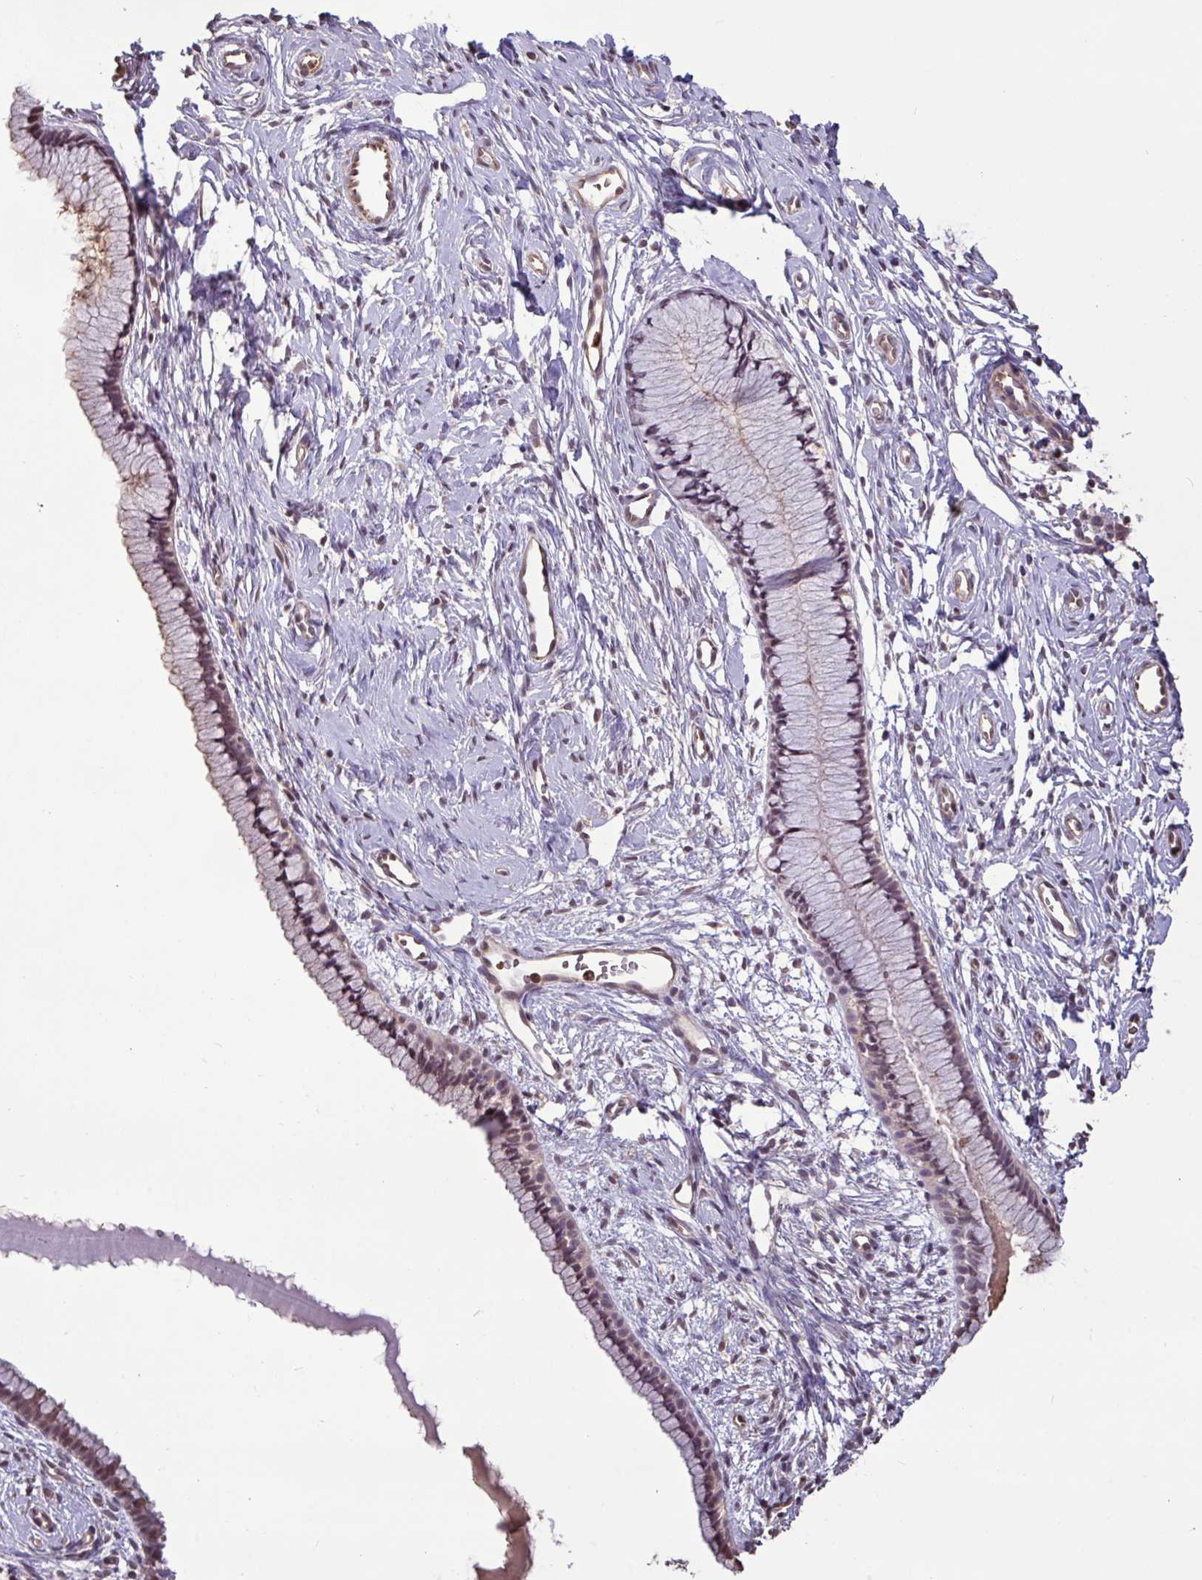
{"staining": {"intensity": "moderate", "quantity": "25%-75%", "location": "nuclear"}, "tissue": "cervix", "cell_type": "Glandular cells", "image_type": "normal", "snomed": [{"axis": "morphology", "description": "Normal tissue, NOS"}, {"axis": "topography", "description": "Cervix"}], "caption": "Normal cervix demonstrates moderate nuclear staining in about 25%-75% of glandular cells.", "gene": "CHST11", "patient": {"sex": "female", "age": 40}}